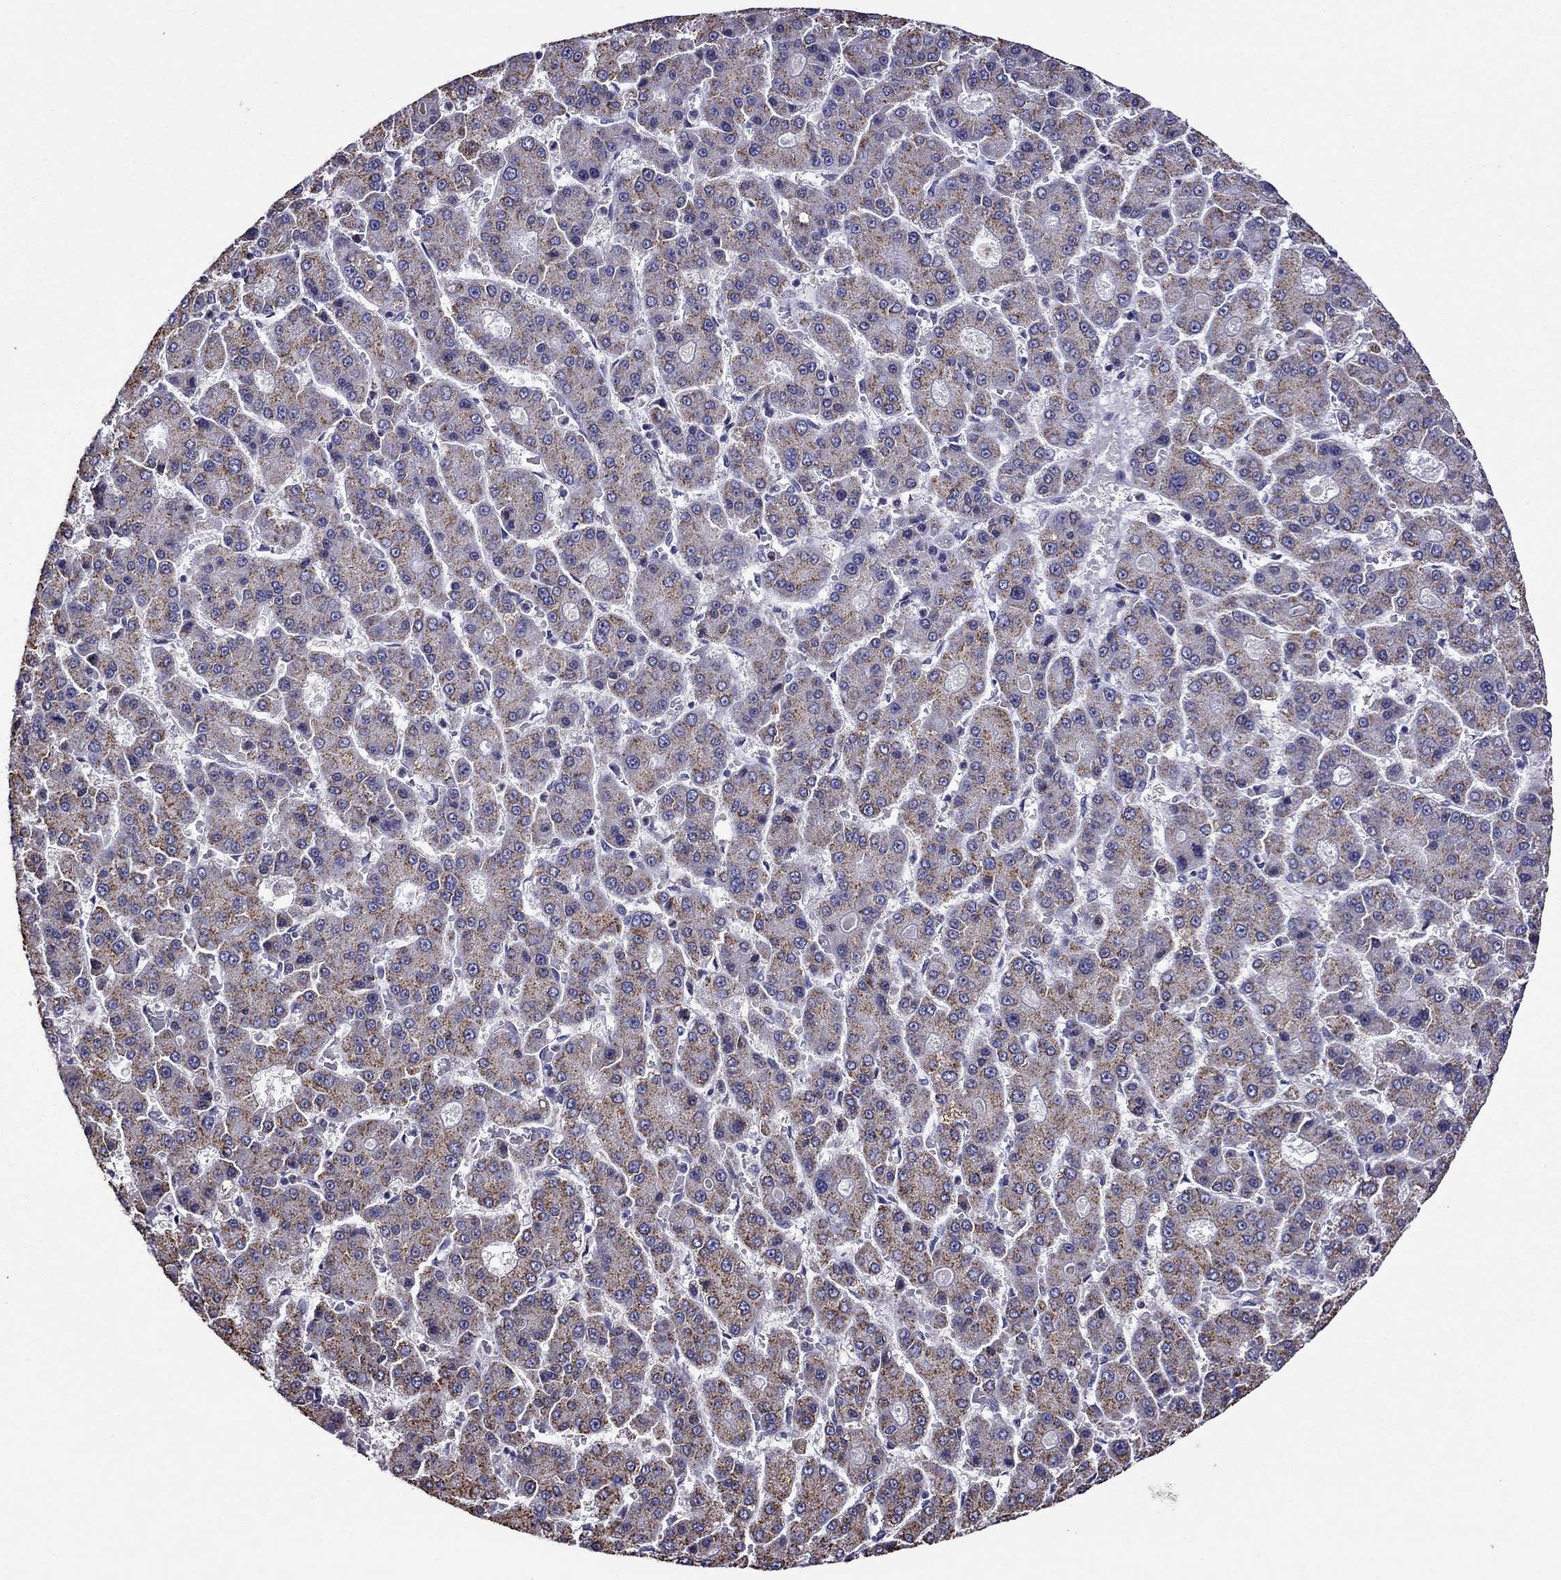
{"staining": {"intensity": "weak", "quantity": "25%-75%", "location": "cytoplasmic/membranous"}, "tissue": "liver cancer", "cell_type": "Tumor cells", "image_type": "cancer", "snomed": [{"axis": "morphology", "description": "Carcinoma, Hepatocellular, NOS"}, {"axis": "topography", "description": "Liver"}], "caption": "Liver cancer (hepatocellular carcinoma) tissue reveals weak cytoplasmic/membranous positivity in approximately 25%-75% of tumor cells, visualized by immunohistochemistry.", "gene": "SCG2", "patient": {"sex": "male", "age": 70}}